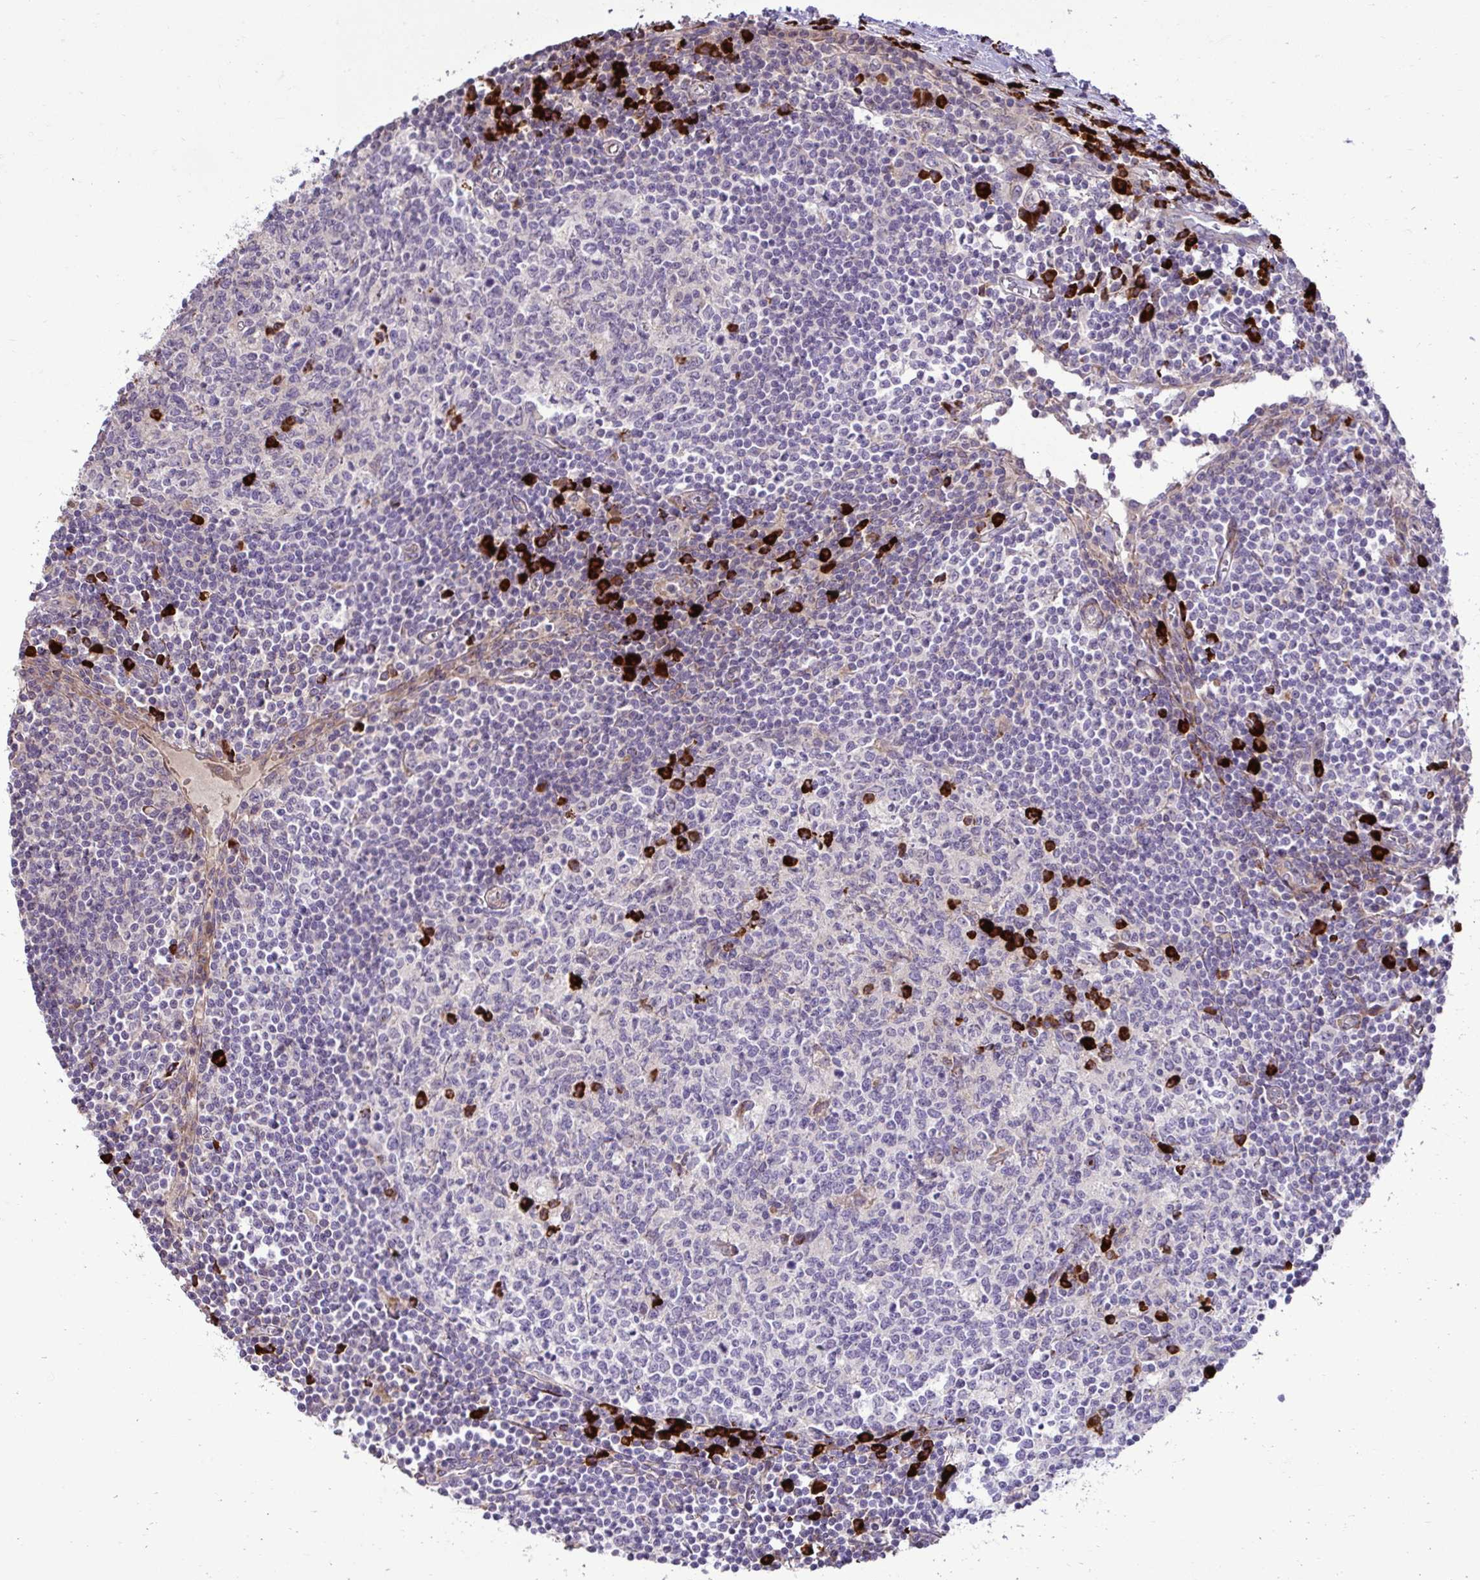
{"staining": {"intensity": "strong", "quantity": "<25%", "location": "cytoplasmic/membranous"}, "tissue": "lymph node", "cell_type": "Germinal center cells", "image_type": "normal", "snomed": [{"axis": "morphology", "description": "Normal tissue, NOS"}, {"axis": "topography", "description": "Lymph node"}], "caption": "Immunohistochemistry (IHC) of unremarkable lymph node displays medium levels of strong cytoplasmic/membranous expression in approximately <25% of germinal center cells. The protein of interest is shown in brown color, while the nuclei are stained blue.", "gene": "LIMS1", "patient": {"sex": "male", "age": 67}}